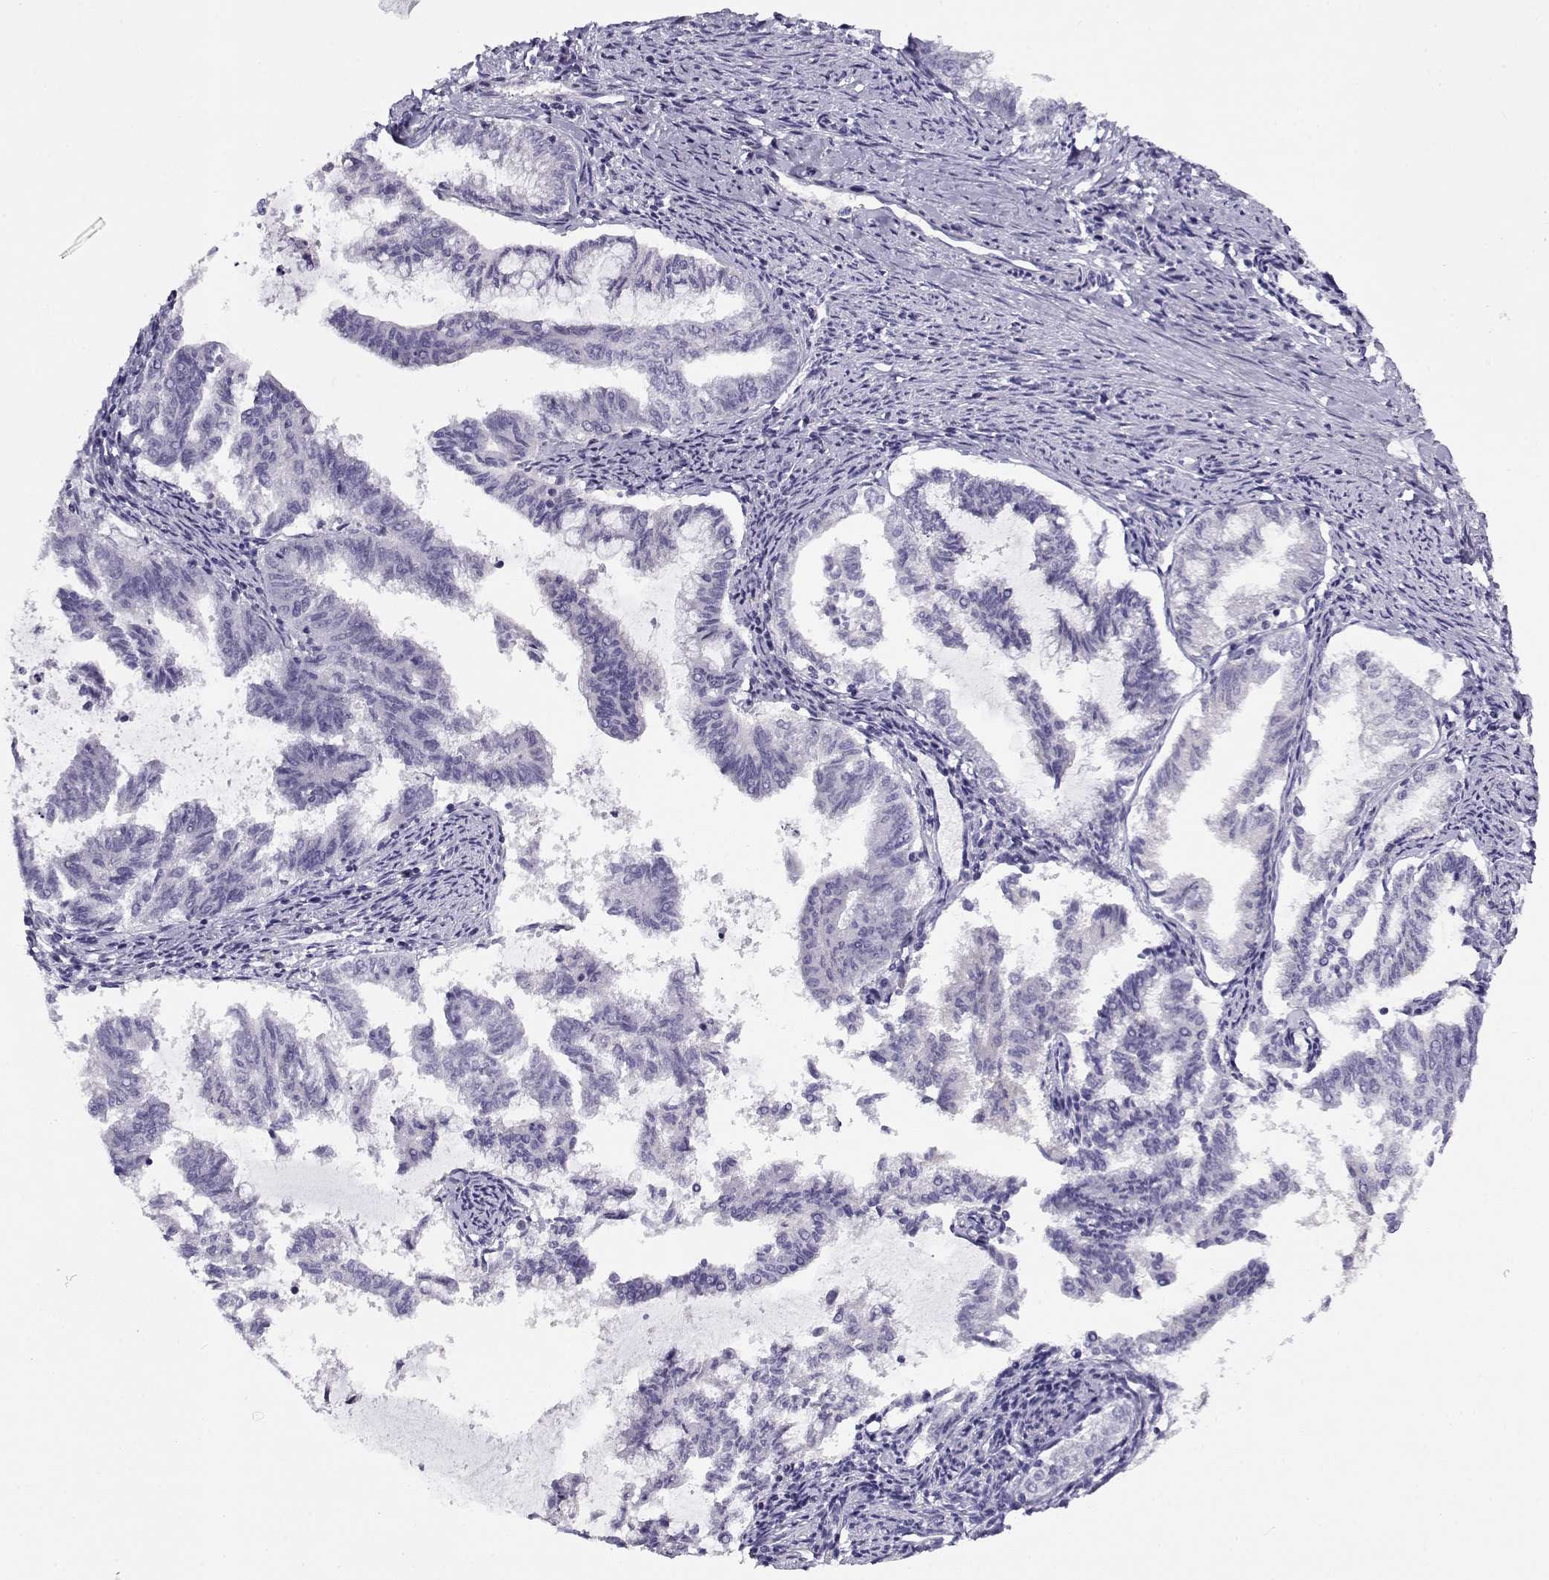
{"staining": {"intensity": "negative", "quantity": "none", "location": "none"}, "tissue": "endometrial cancer", "cell_type": "Tumor cells", "image_type": "cancer", "snomed": [{"axis": "morphology", "description": "Adenocarcinoma, NOS"}, {"axis": "topography", "description": "Endometrium"}], "caption": "Endometrial adenocarcinoma was stained to show a protein in brown. There is no significant staining in tumor cells.", "gene": "FEZF1", "patient": {"sex": "female", "age": 79}}